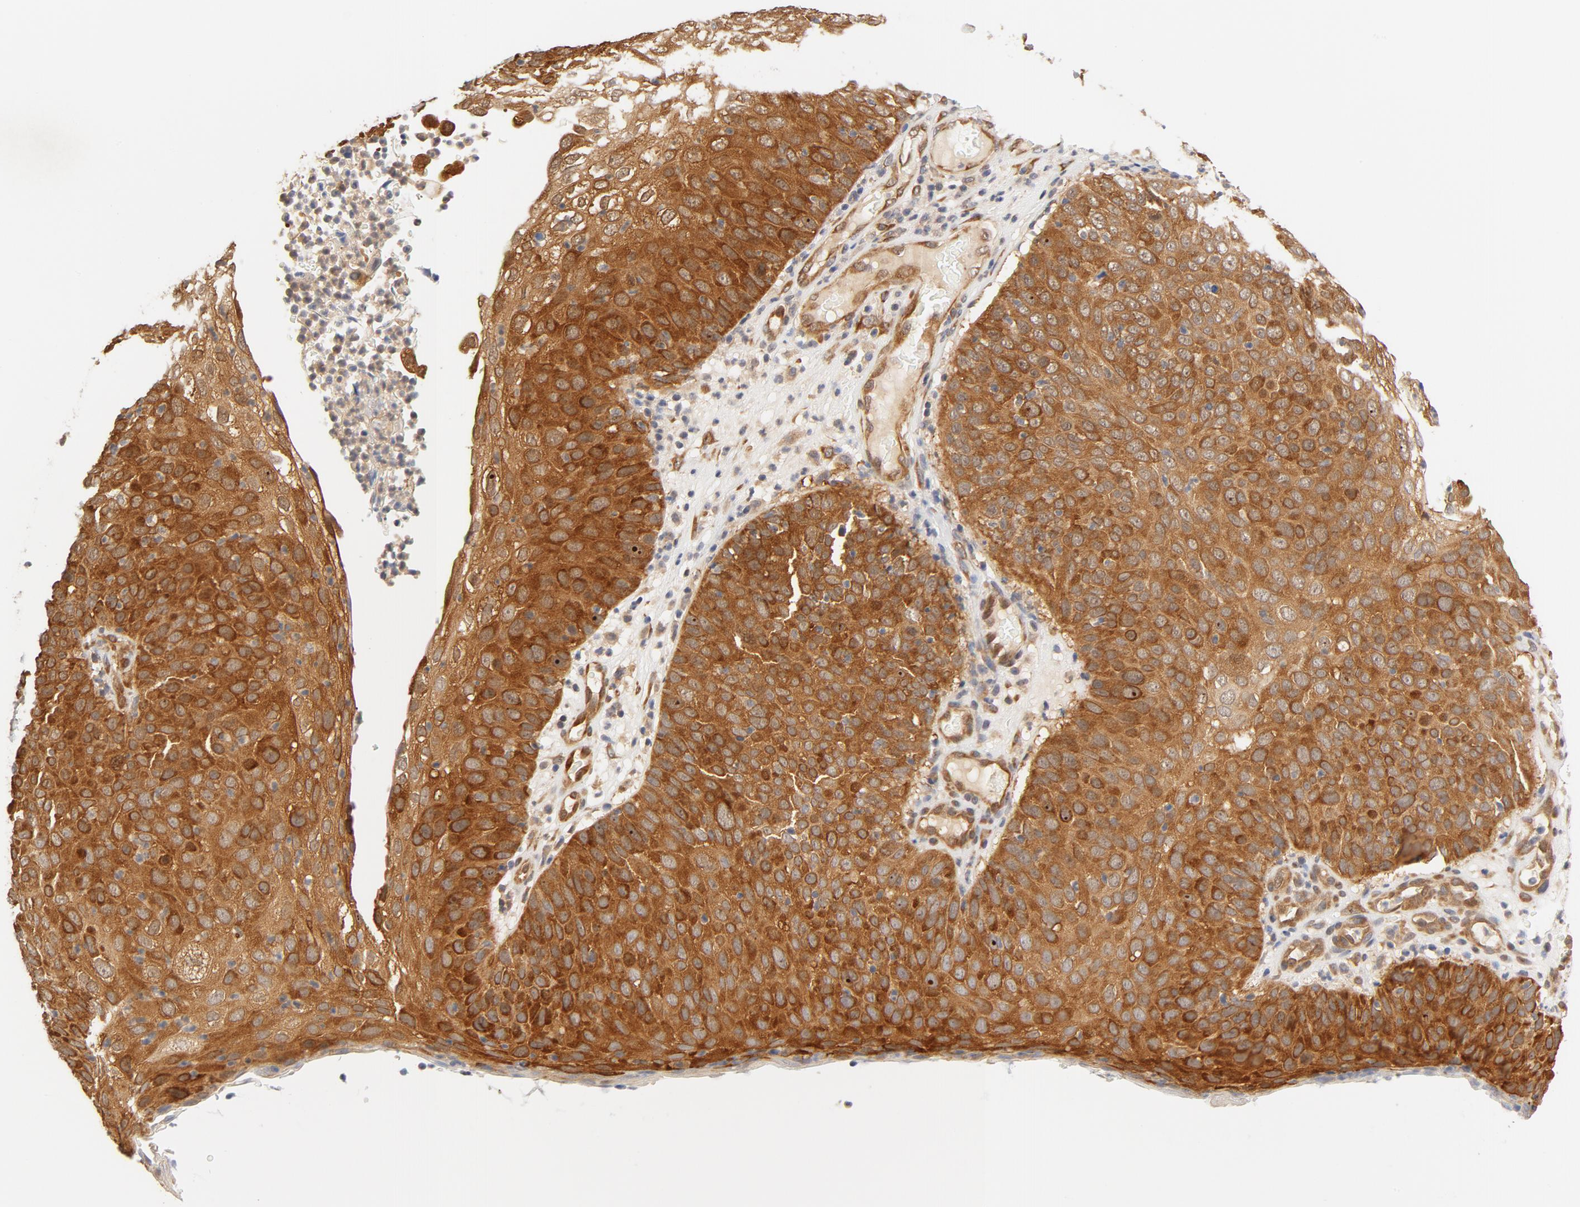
{"staining": {"intensity": "moderate", "quantity": ">75%", "location": "cytoplasmic/membranous"}, "tissue": "skin cancer", "cell_type": "Tumor cells", "image_type": "cancer", "snomed": [{"axis": "morphology", "description": "Squamous cell carcinoma, NOS"}, {"axis": "topography", "description": "Skin"}], "caption": "Protein staining of skin cancer (squamous cell carcinoma) tissue shows moderate cytoplasmic/membranous staining in about >75% of tumor cells.", "gene": "EIF4E", "patient": {"sex": "male", "age": 87}}